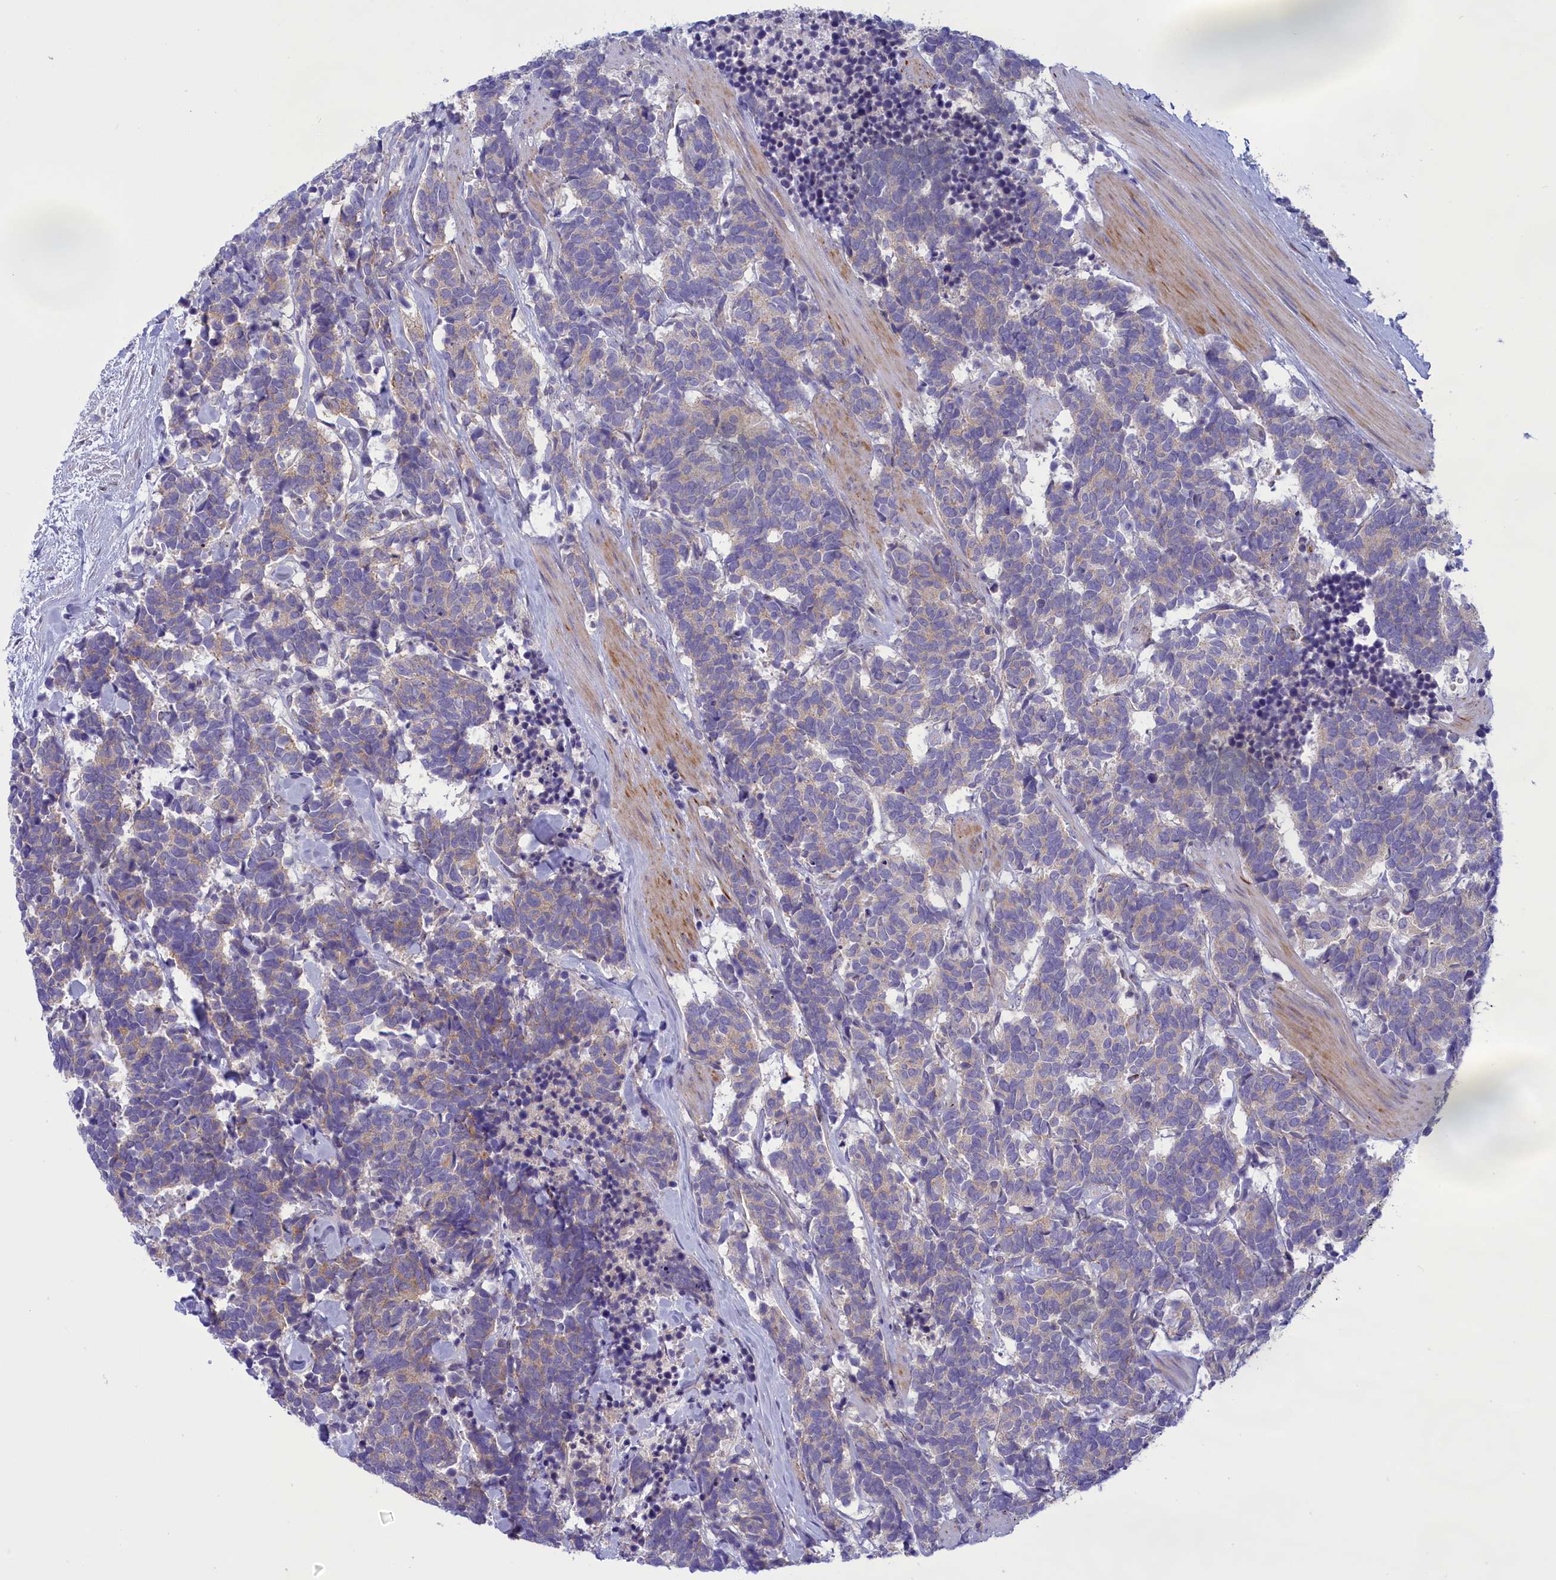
{"staining": {"intensity": "weak", "quantity": "25%-75%", "location": "cytoplasmic/membranous"}, "tissue": "carcinoid", "cell_type": "Tumor cells", "image_type": "cancer", "snomed": [{"axis": "morphology", "description": "Carcinoma, NOS"}, {"axis": "morphology", "description": "Carcinoid, malignant, NOS"}, {"axis": "topography", "description": "Prostate"}], "caption": "Tumor cells display low levels of weak cytoplasmic/membranous positivity in about 25%-75% of cells in human carcinoid. The staining was performed using DAB (3,3'-diaminobenzidine), with brown indicating positive protein expression. Nuclei are stained blue with hematoxylin.", "gene": "CORO2A", "patient": {"sex": "male", "age": 57}}